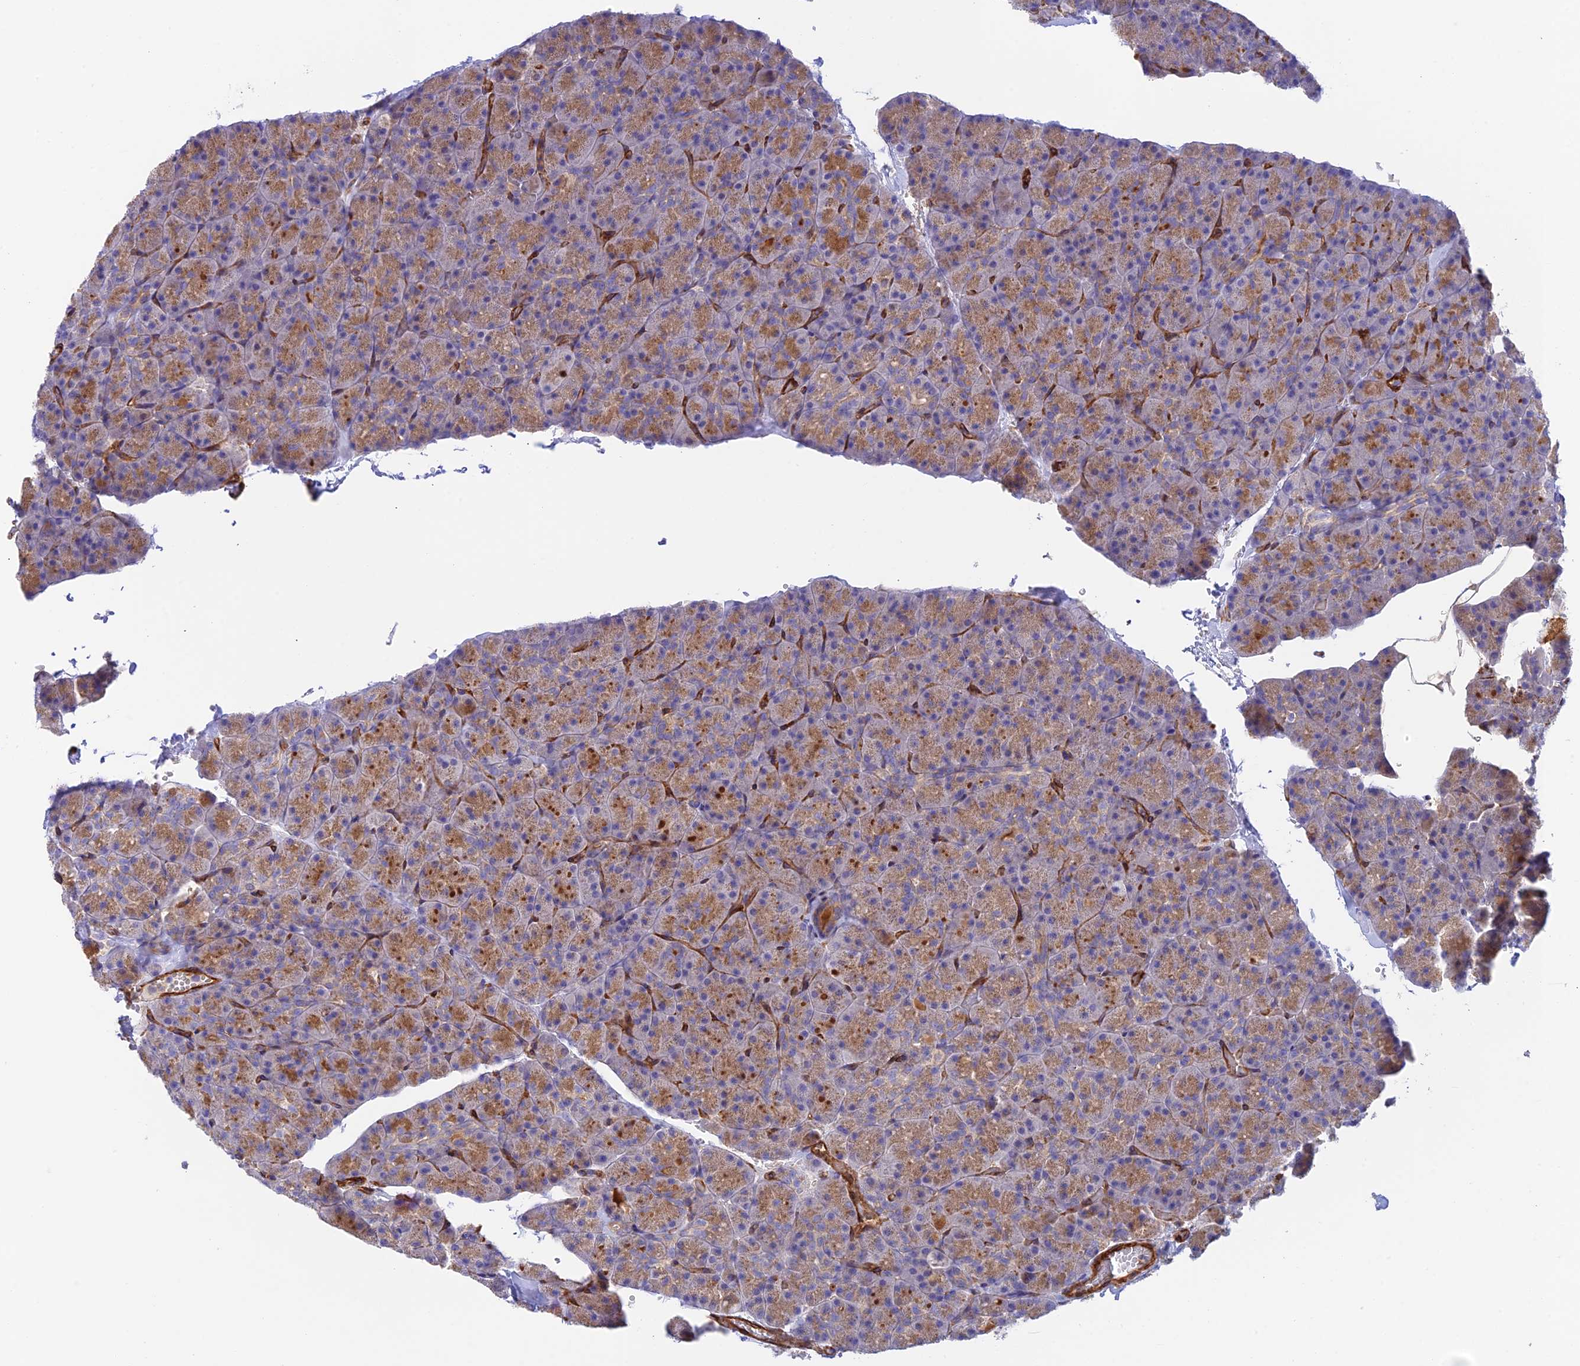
{"staining": {"intensity": "moderate", "quantity": ">75%", "location": "cytoplasmic/membranous"}, "tissue": "pancreas", "cell_type": "Exocrine glandular cells", "image_type": "normal", "snomed": [{"axis": "morphology", "description": "Normal tissue, NOS"}, {"axis": "topography", "description": "Pancreas"}], "caption": "Immunohistochemical staining of unremarkable pancreas demonstrates medium levels of moderate cytoplasmic/membranous positivity in about >75% of exocrine glandular cells.", "gene": "MYO9A", "patient": {"sex": "male", "age": 36}}